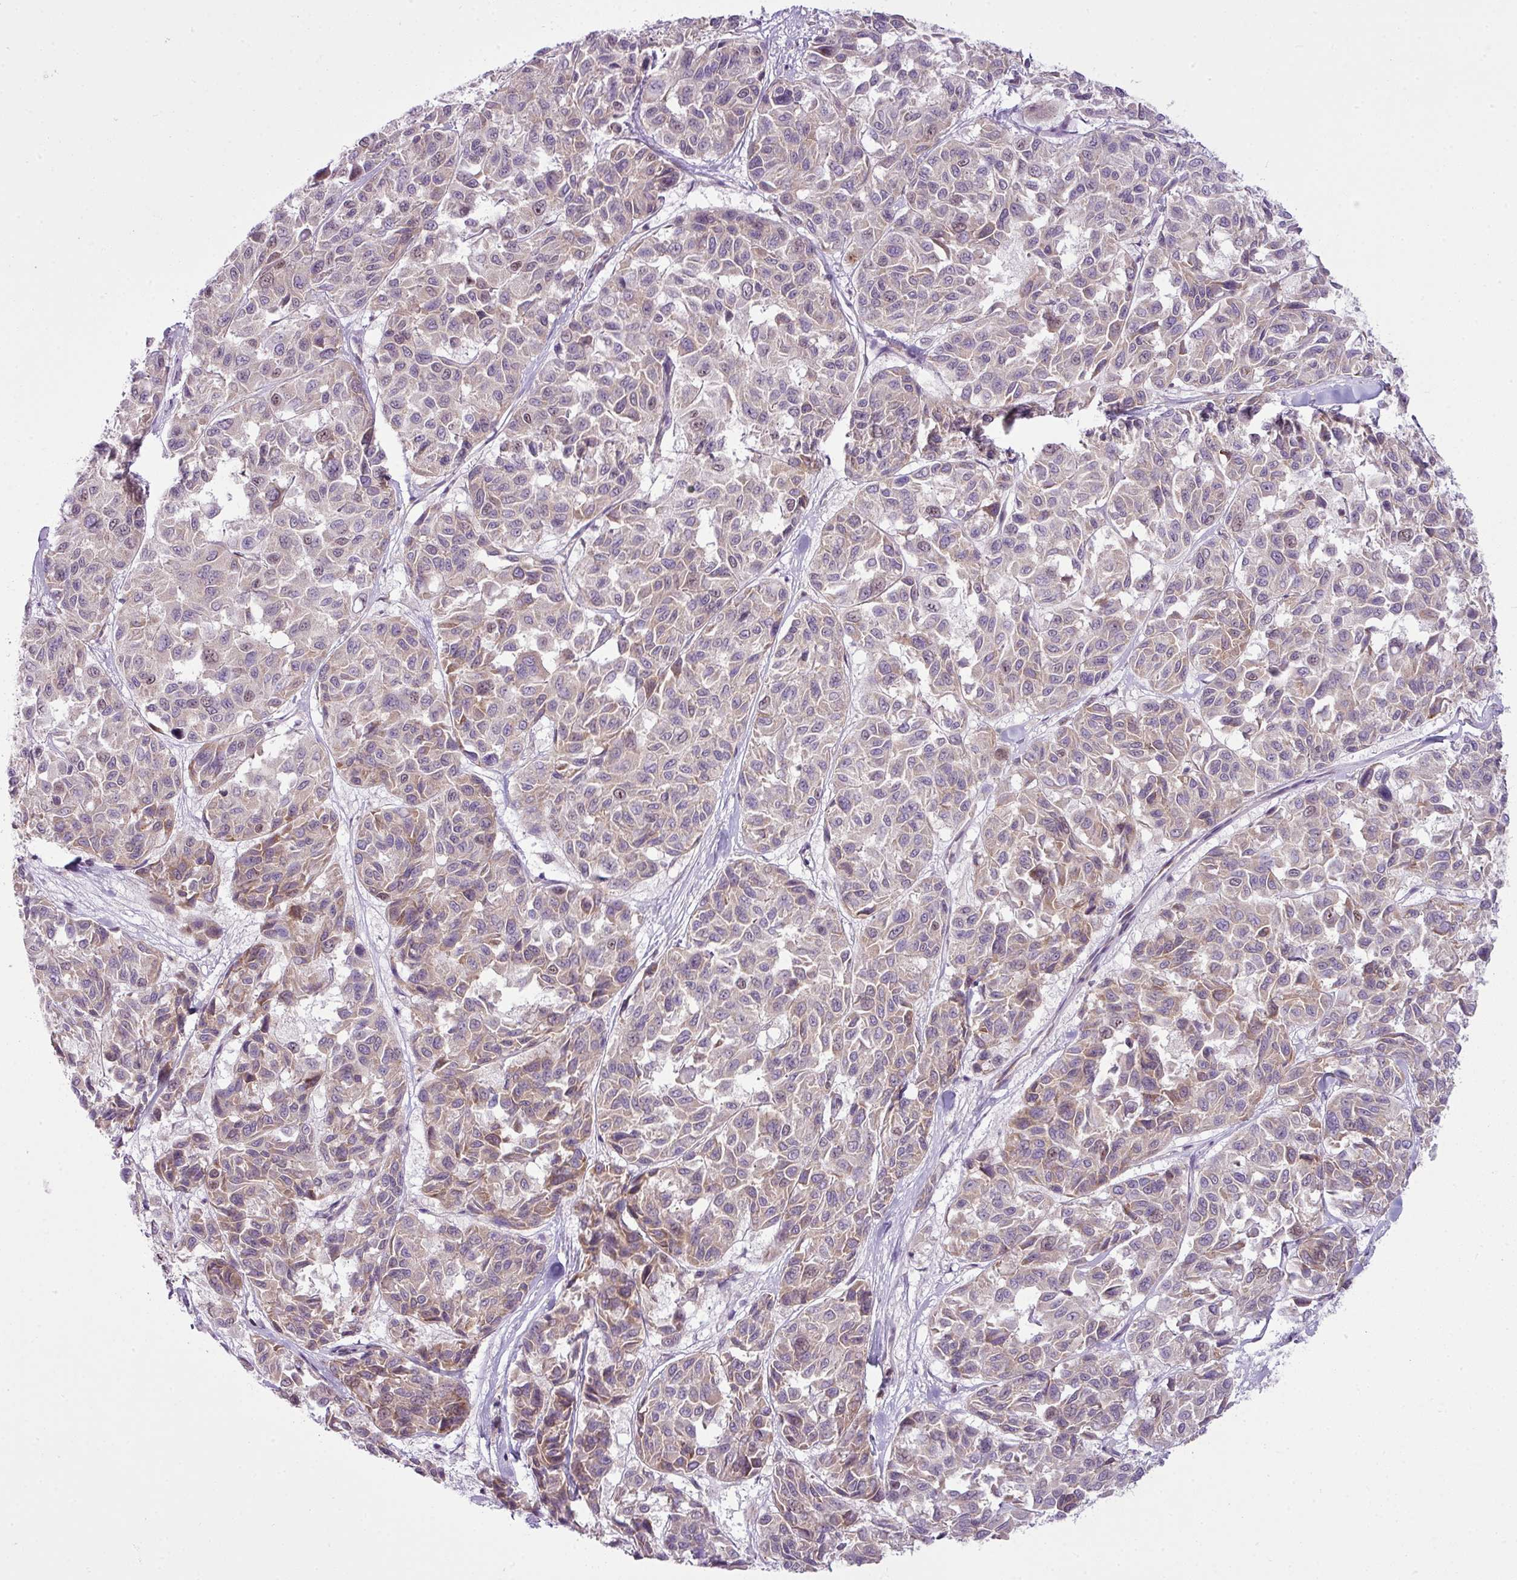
{"staining": {"intensity": "moderate", "quantity": "25%-75%", "location": "nuclear"}, "tissue": "melanoma", "cell_type": "Tumor cells", "image_type": "cancer", "snomed": [{"axis": "morphology", "description": "Malignant melanoma, NOS"}, {"axis": "topography", "description": "Skin"}], "caption": "Immunohistochemistry (IHC) of human malignant melanoma displays medium levels of moderate nuclear positivity in approximately 25%-75% of tumor cells. (Brightfield microscopy of DAB IHC at high magnification).", "gene": "ARL6IP4", "patient": {"sex": "female", "age": 66}}